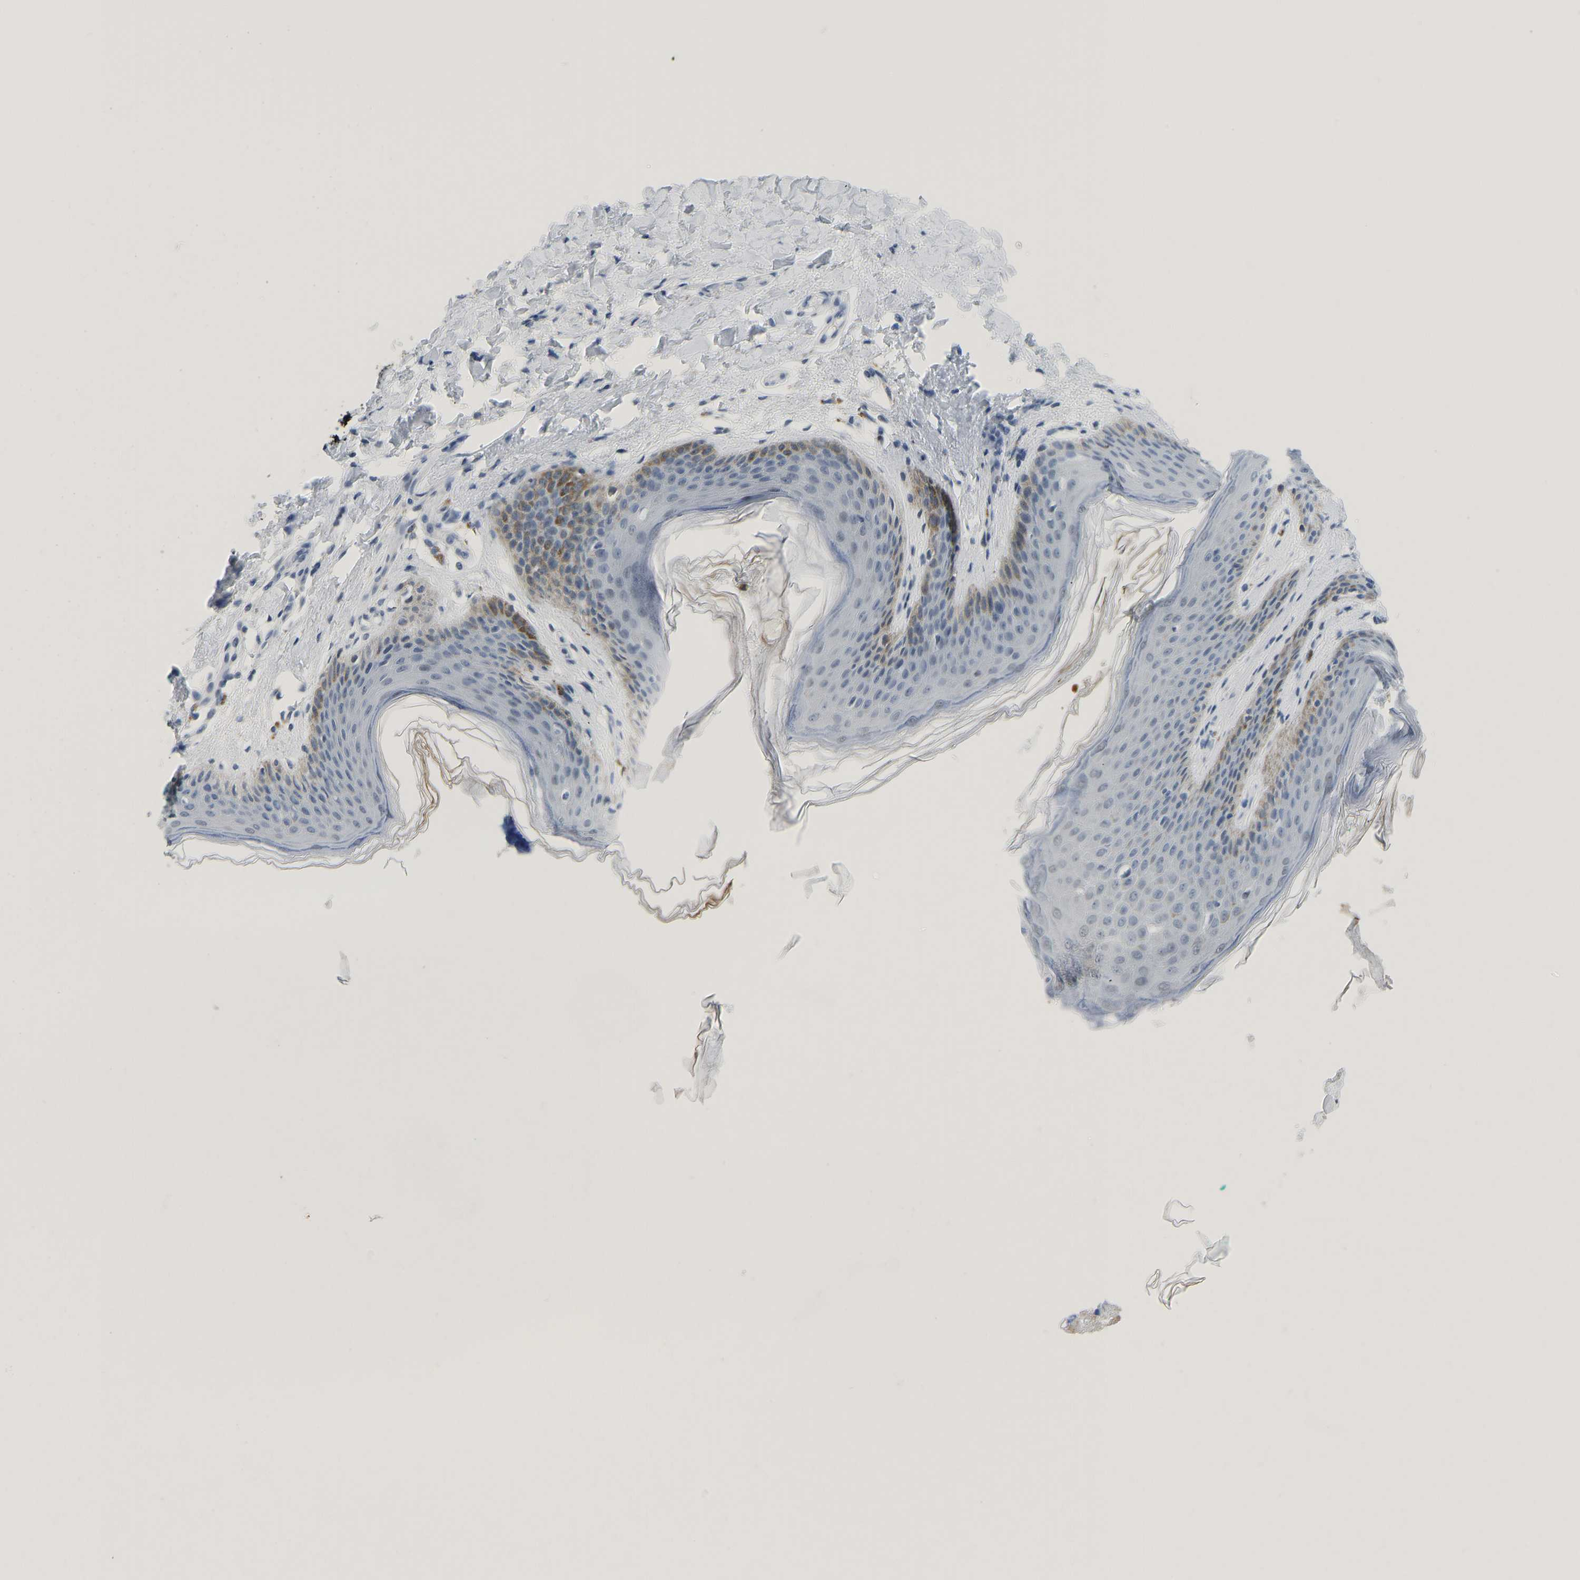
{"staining": {"intensity": "weak", "quantity": "<25%", "location": "cytoplasmic/membranous"}, "tissue": "skin", "cell_type": "Epidermal cells", "image_type": "normal", "snomed": [{"axis": "morphology", "description": "Normal tissue, NOS"}, {"axis": "topography", "description": "Vulva"}], "caption": "Micrograph shows no protein positivity in epidermal cells of normal skin.", "gene": "TXNDC2", "patient": {"sex": "female", "age": 66}}